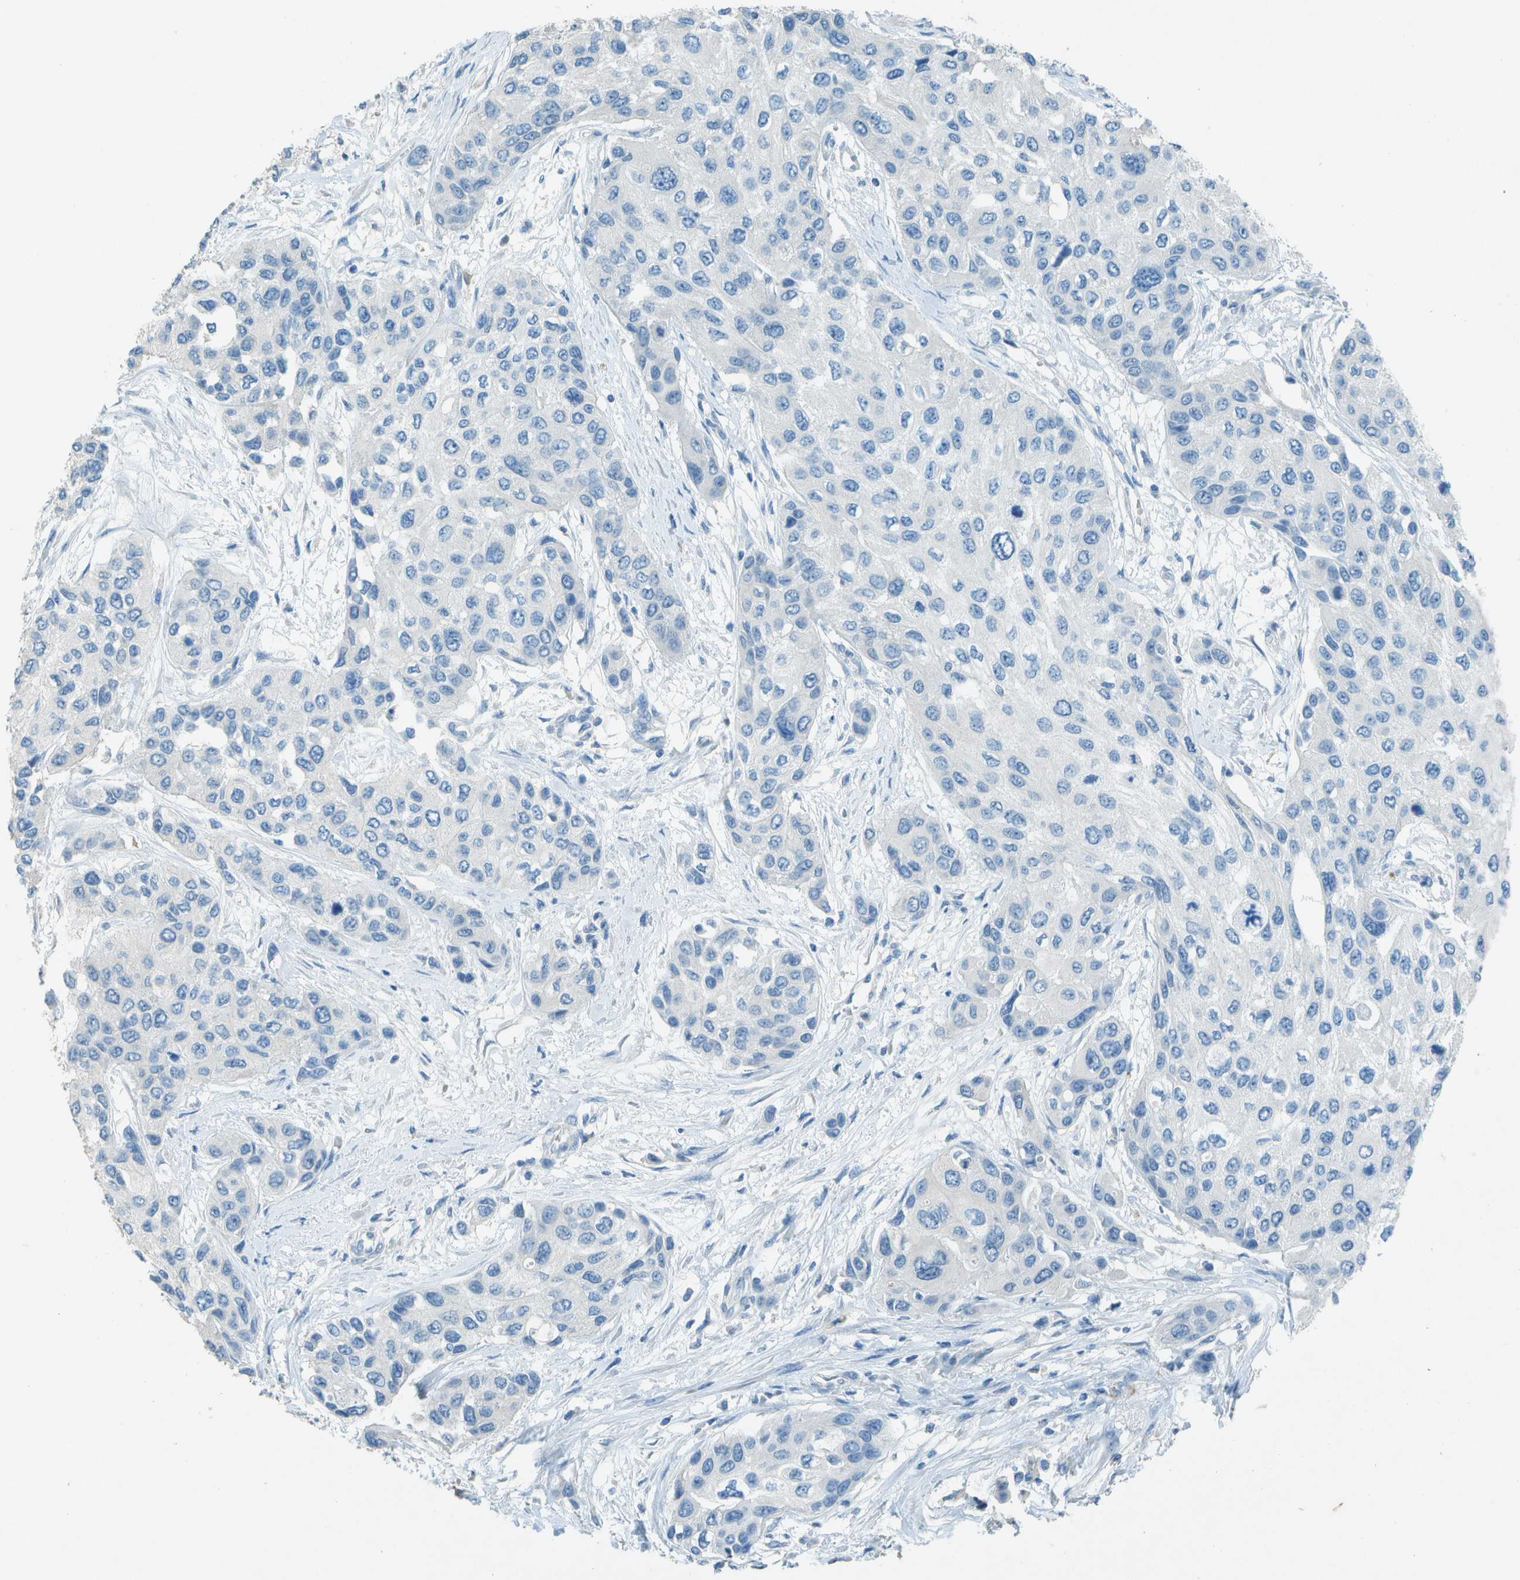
{"staining": {"intensity": "negative", "quantity": "none", "location": "none"}, "tissue": "urothelial cancer", "cell_type": "Tumor cells", "image_type": "cancer", "snomed": [{"axis": "morphology", "description": "Urothelial carcinoma, High grade"}, {"axis": "topography", "description": "Urinary bladder"}], "caption": "Protein analysis of high-grade urothelial carcinoma exhibits no significant positivity in tumor cells.", "gene": "LGI2", "patient": {"sex": "female", "age": 56}}